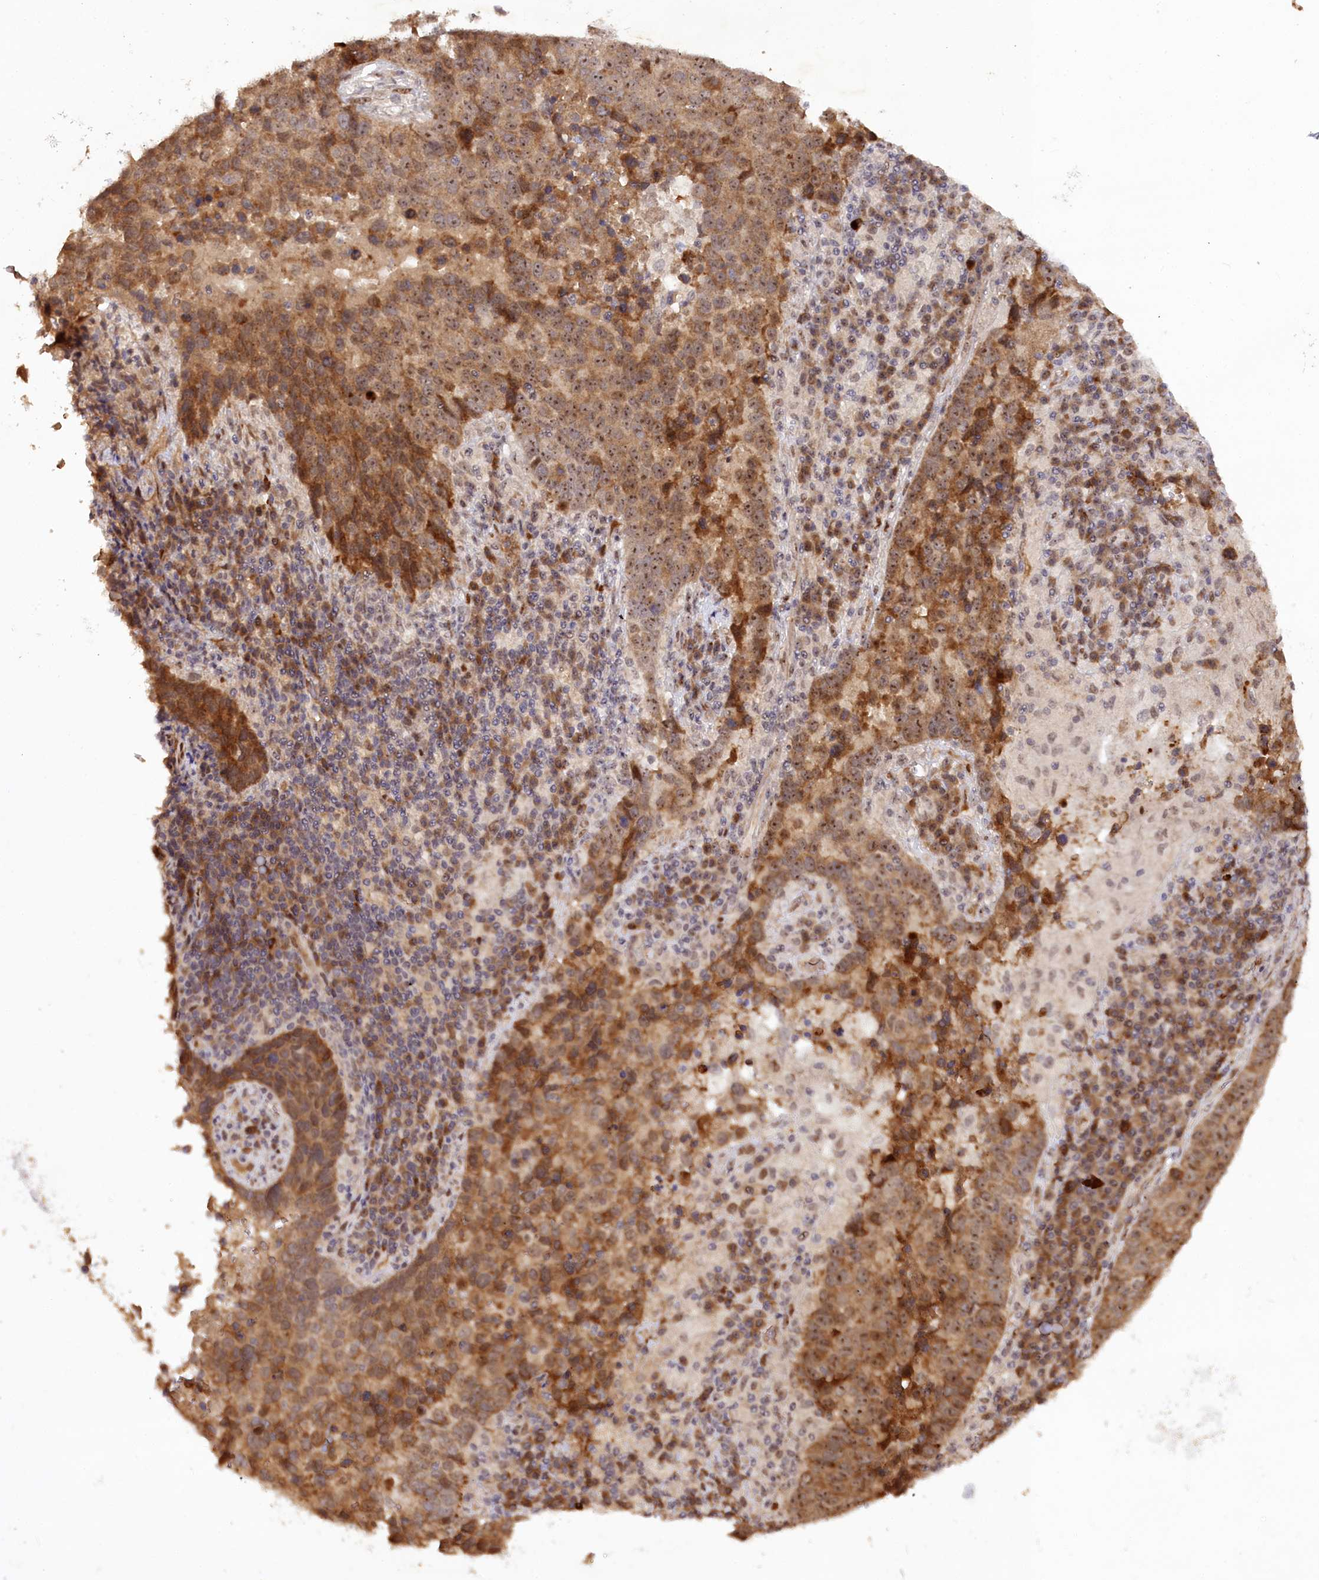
{"staining": {"intensity": "moderate", "quantity": ">75%", "location": "cytoplasmic/membranous,nuclear"}, "tissue": "lung cancer", "cell_type": "Tumor cells", "image_type": "cancer", "snomed": [{"axis": "morphology", "description": "Squamous cell carcinoma, NOS"}, {"axis": "topography", "description": "Lung"}], "caption": "High-magnification brightfield microscopy of lung cancer (squamous cell carcinoma) stained with DAB (3,3'-diaminobenzidine) (brown) and counterstained with hematoxylin (blue). tumor cells exhibit moderate cytoplasmic/membranous and nuclear expression is present in about>75% of cells.", "gene": "DMP1", "patient": {"sex": "male", "age": 73}}